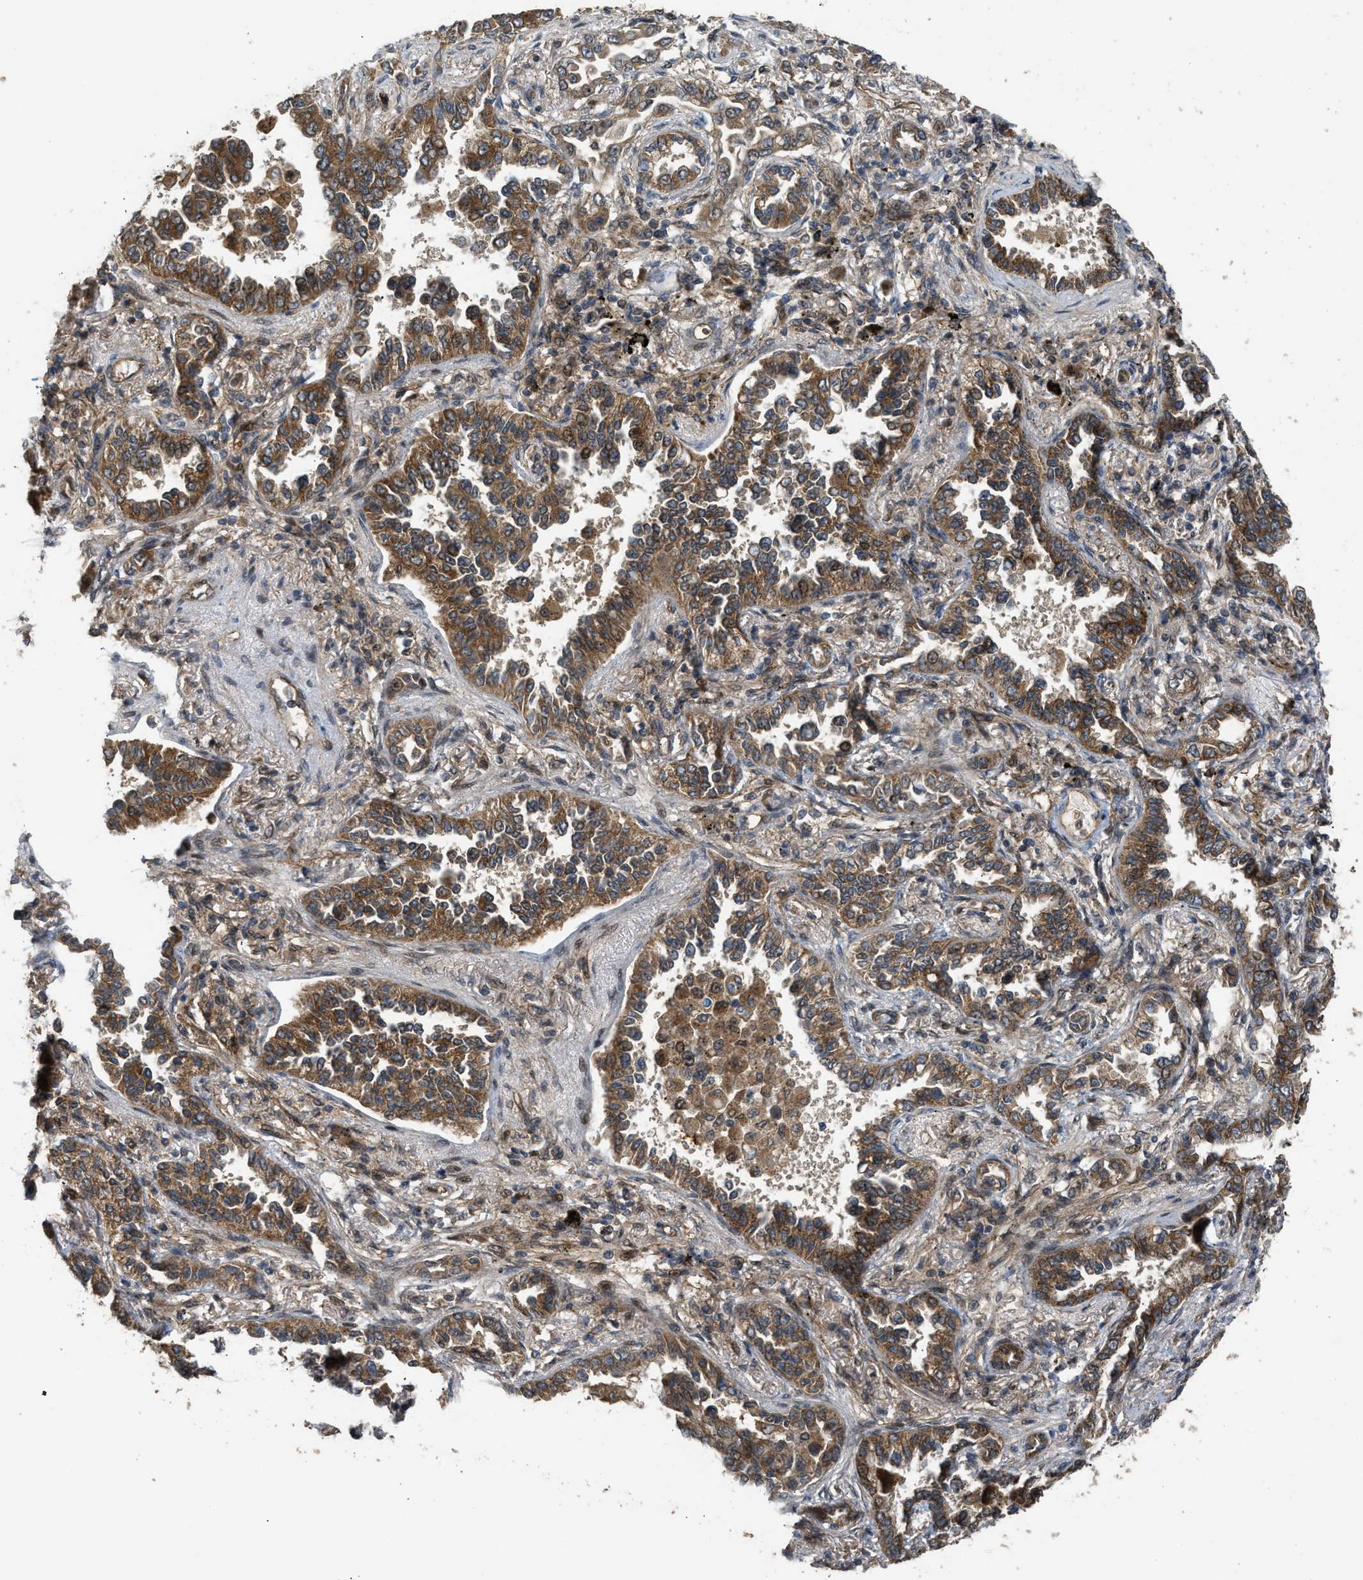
{"staining": {"intensity": "moderate", "quantity": ">75%", "location": "cytoplasmic/membranous"}, "tissue": "lung cancer", "cell_type": "Tumor cells", "image_type": "cancer", "snomed": [{"axis": "morphology", "description": "Normal tissue, NOS"}, {"axis": "morphology", "description": "Adenocarcinoma, NOS"}, {"axis": "topography", "description": "Lung"}], "caption": "DAB immunohistochemical staining of lung cancer displays moderate cytoplasmic/membranous protein expression in about >75% of tumor cells.", "gene": "GET1", "patient": {"sex": "male", "age": 59}}